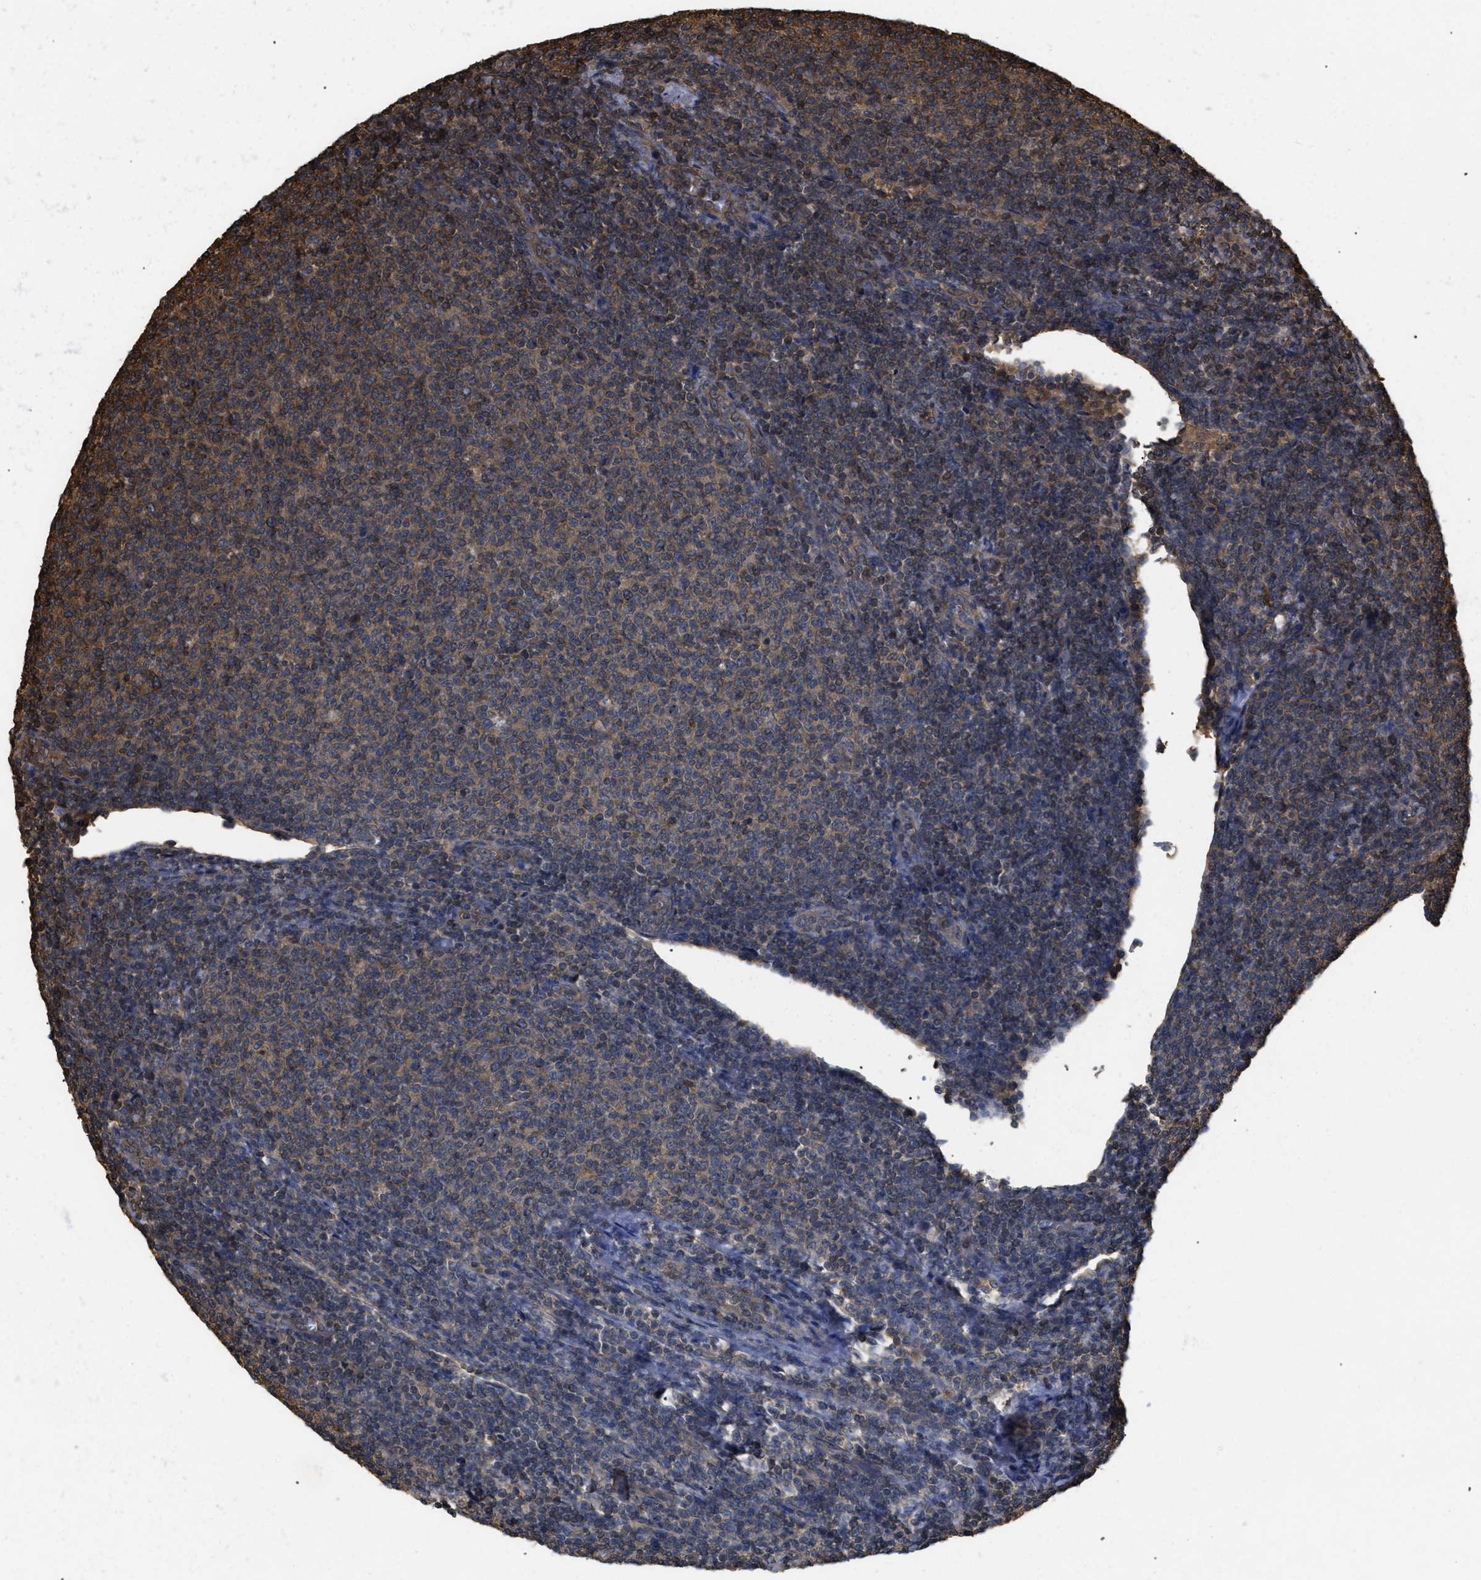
{"staining": {"intensity": "moderate", "quantity": "25%-75%", "location": "cytoplasmic/membranous"}, "tissue": "lymphoma", "cell_type": "Tumor cells", "image_type": "cancer", "snomed": [{"axis": "morphology", "description": "Malignant lymphoma, non-Hodgkin's type, Low grade"}, {"axis": "topography", "description": "Lymph node"}], "caption": "Human lymphoma stained for a protein (brown) displays moderate cytoplasmic/membranous positive positivity in about 25%-75% of tumor cells.", "gene": "CALM1", "patient": {"sex": "male", "age": 66}}